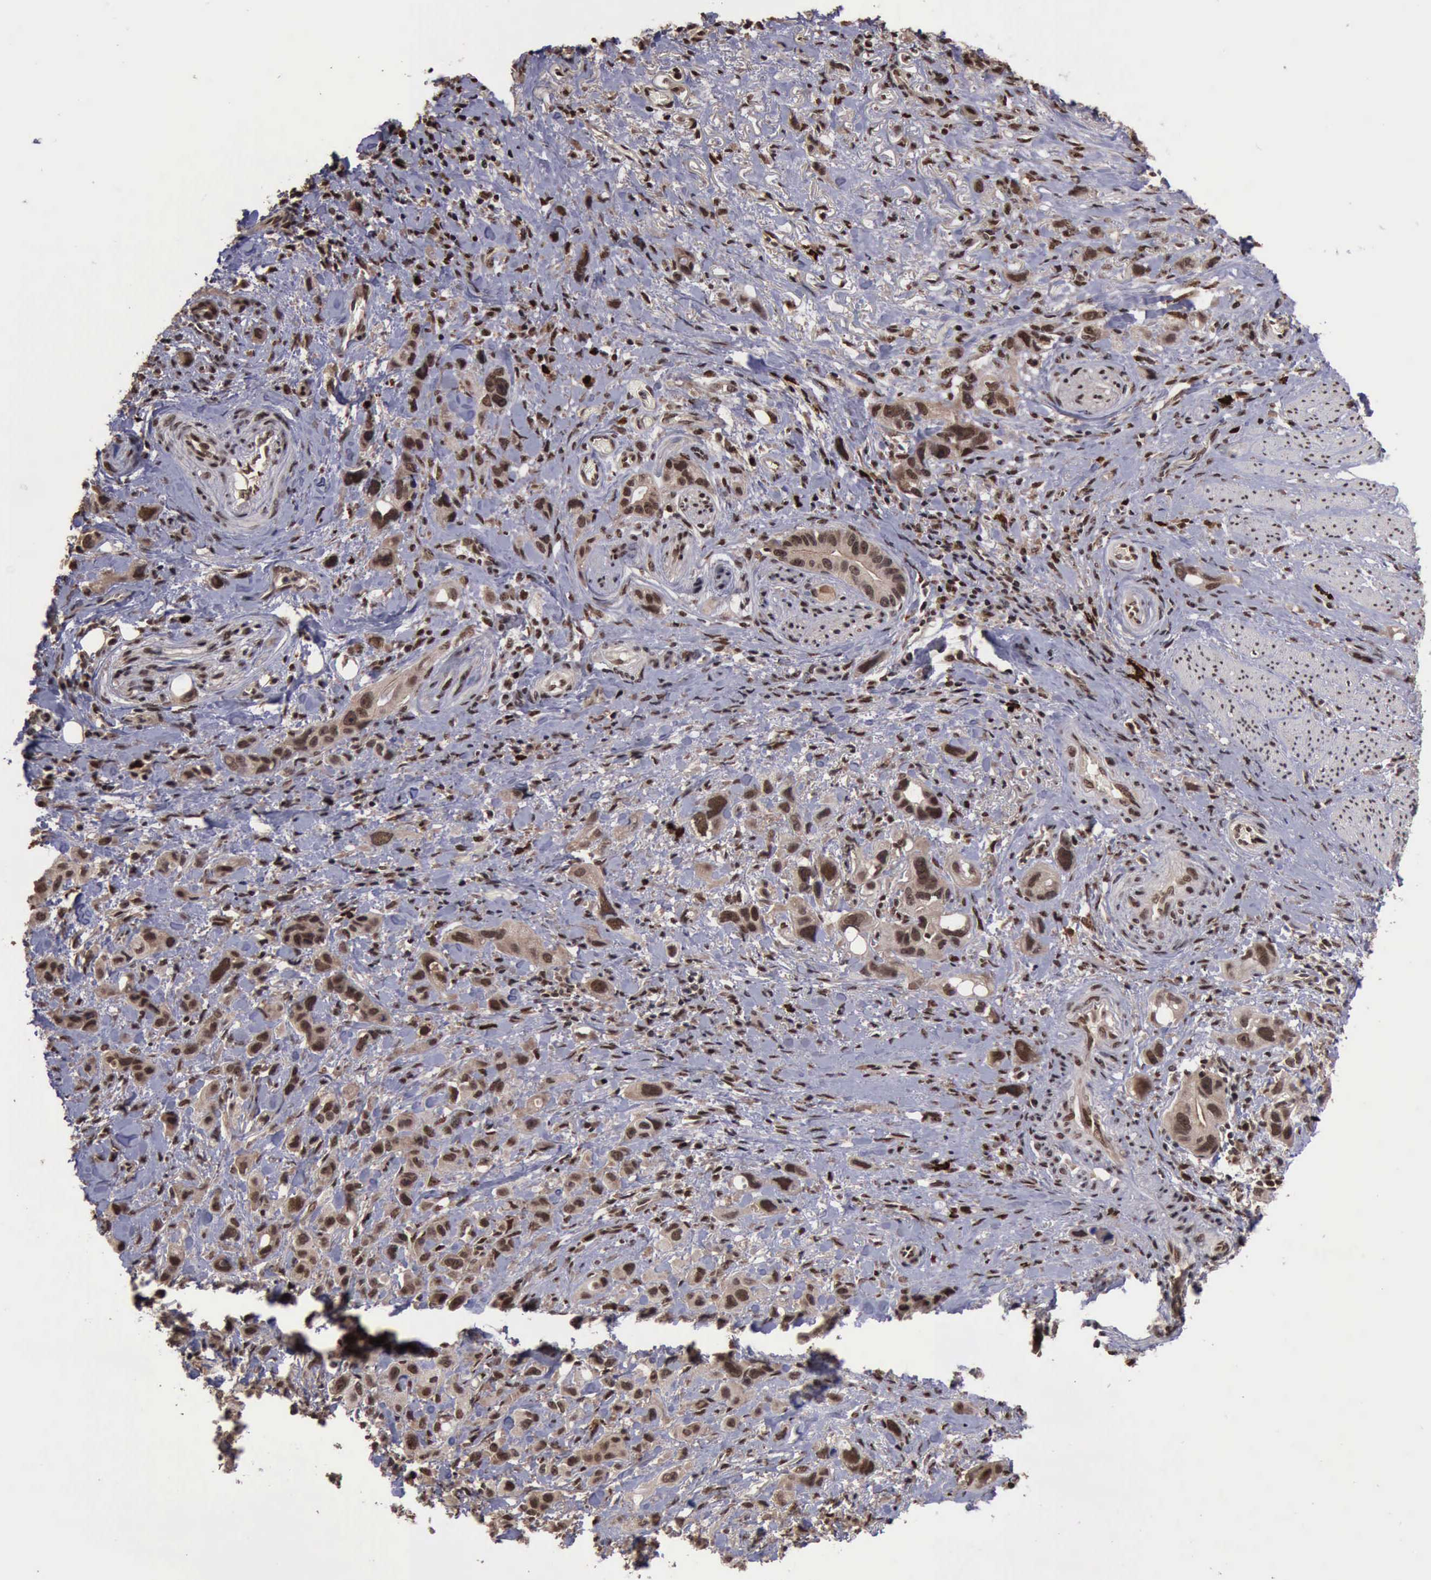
{"staining": {"intensity": "strong", "quantity": ">75%", "location": "cytoplasmic/membranous,nuclear"}, "tissue": "stomach cancer", "cell_type": "Tumor cells", "image_type": "cancer", "snomed": [{"axis": "morphology", "description": "Adenocarcinoma, NOS"}, {"axis": "topography", "description": "Stomach, upper"}], "caption": "The histopathology image displays staining of stomach cancer (adenocarcinoma), revealing strong cytoplasmic/membranous and nuclear protein expression (brown color) within tumor cells.", "gene": "TRMT2A", "patient": {"sex": "male", "age": 47}}